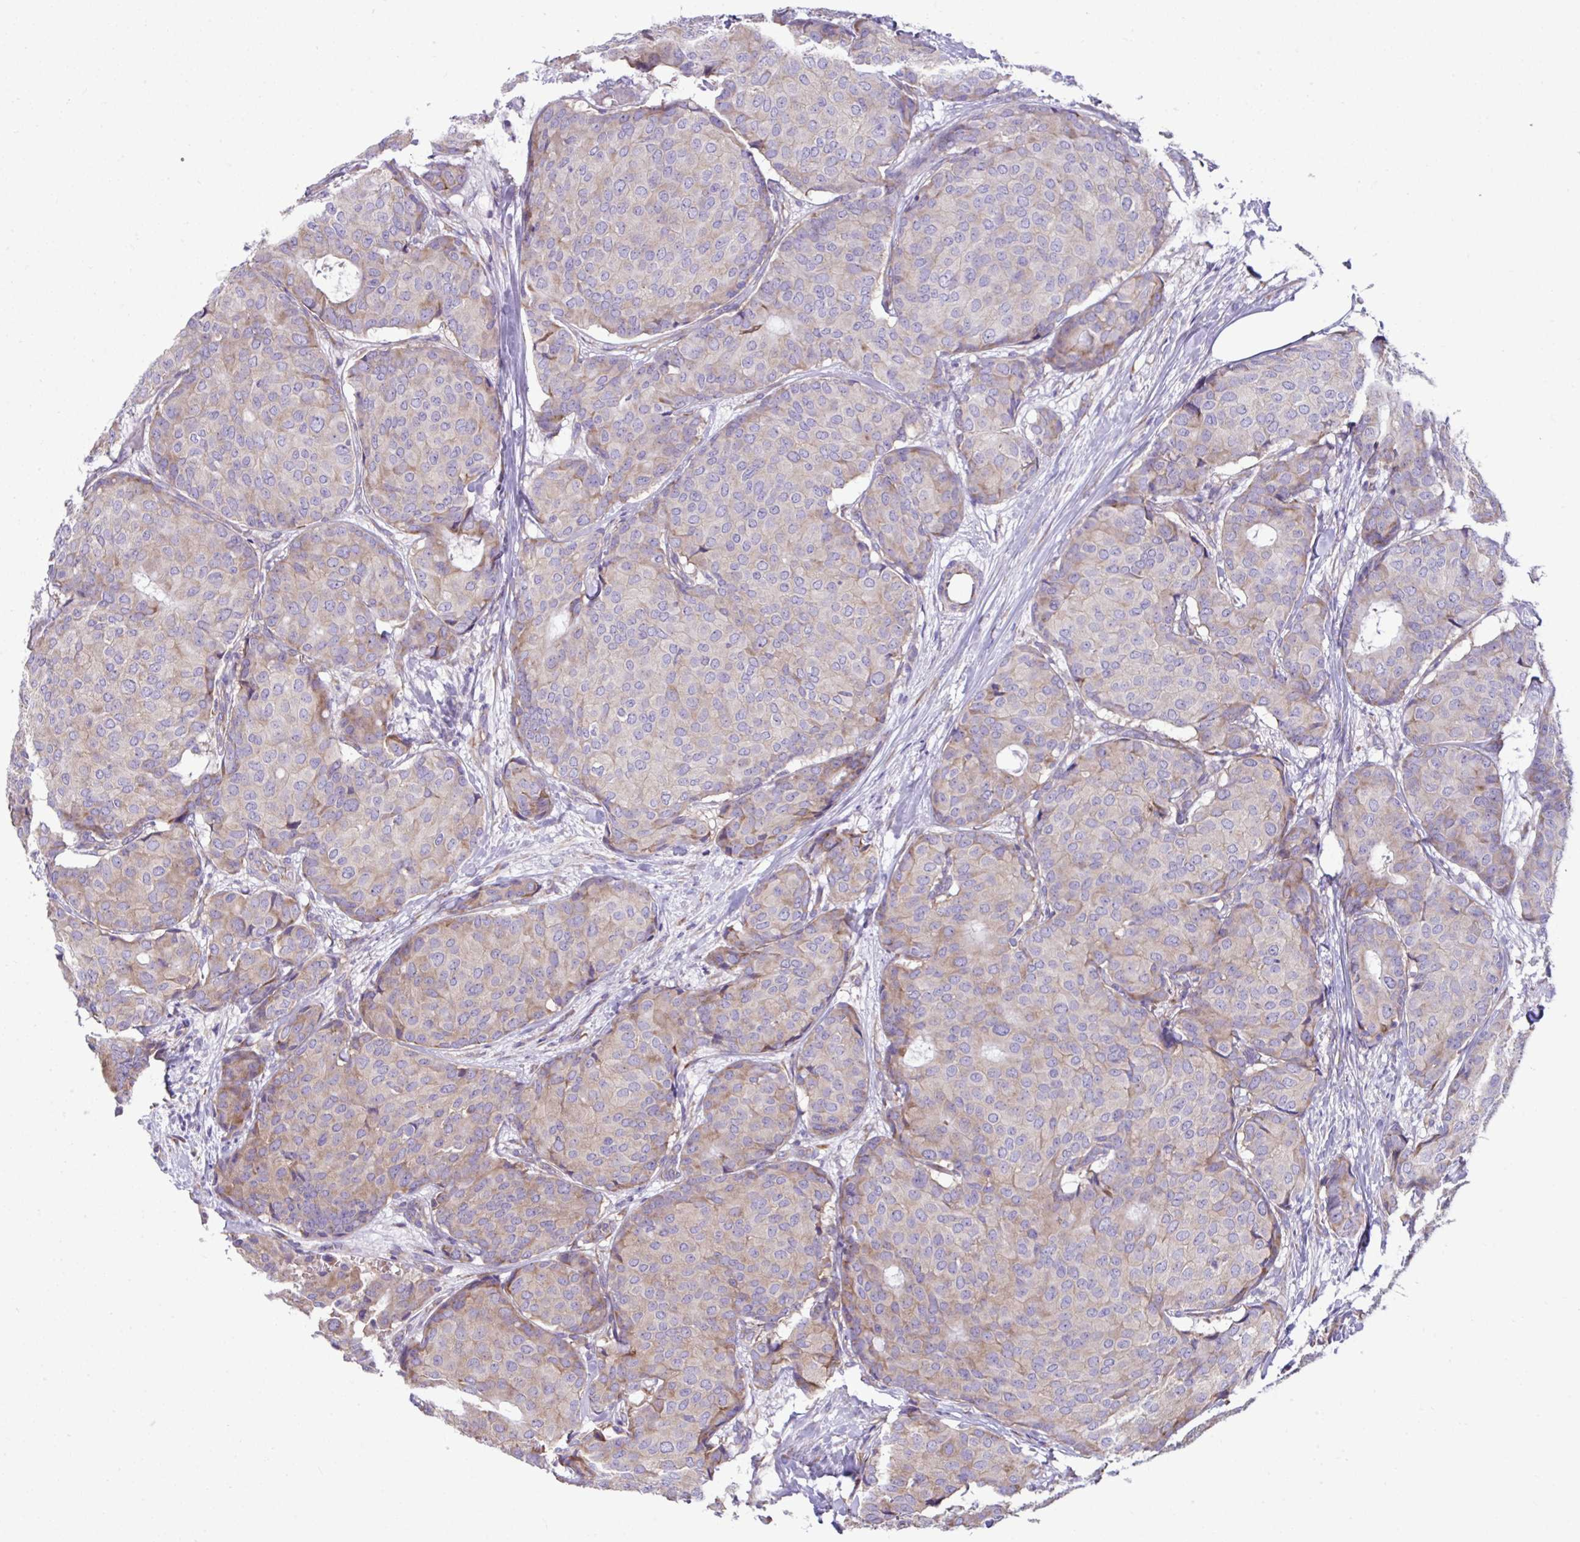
{"staining": {"intensity": "moderate", "quantity": "25%-75%", "location": "cytoplasmic/membranous"}, "tissue": "breast cancer", "cell_type": "Tumor cells", "image_type": "cancer", "snomed": [{"axis": "morphology", "description": "Duct carcinoma"}, {"axis": "topography", "description": "Breast"}], "caption": "About 25%-75% of tumor cells in breast cancer reveal moderate cytoplasmic/membranous protein expression as visualized by brown immunohistochemical staining.", "gene": "RPL7", "patient": {"sex": "female", "age": 75}}